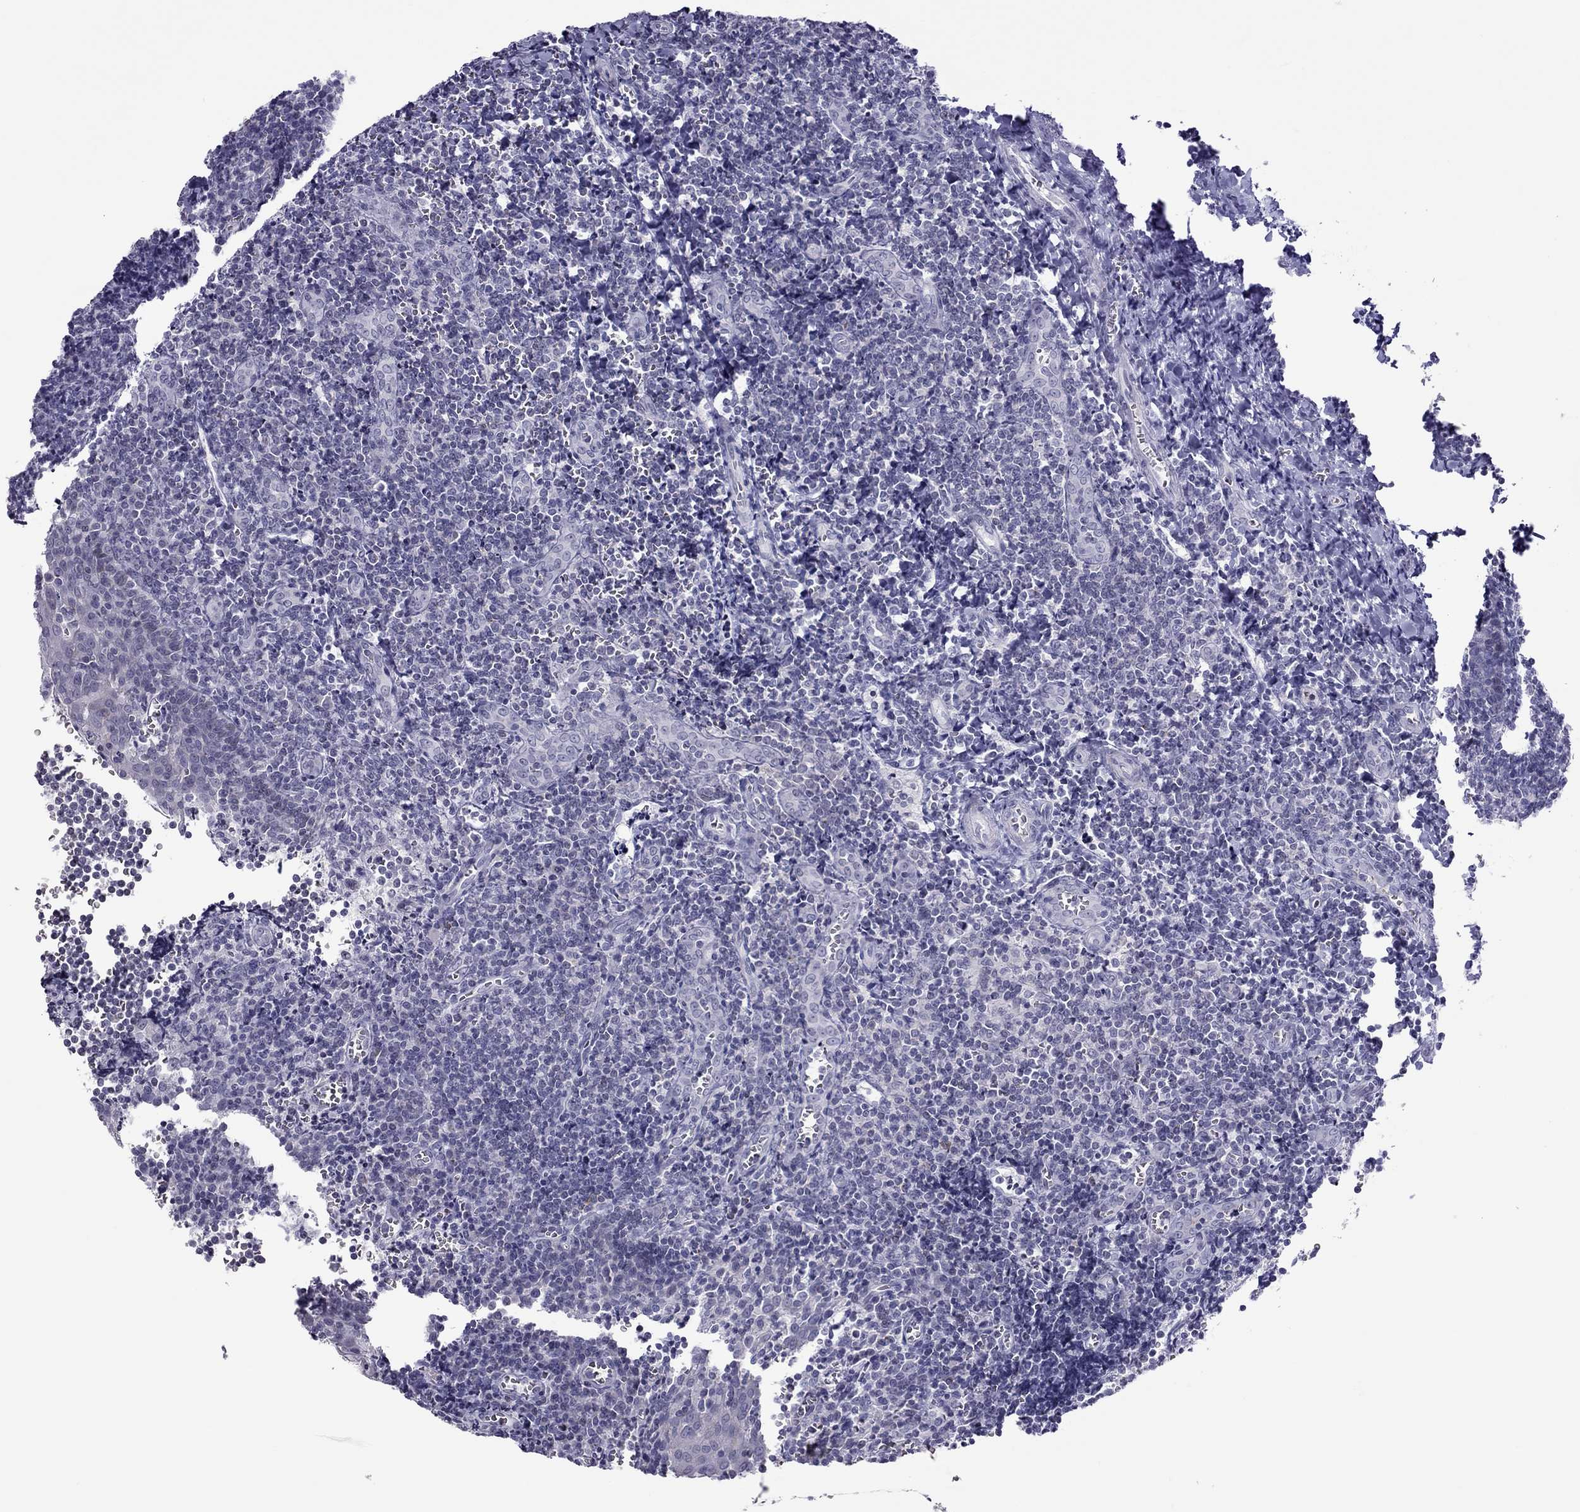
{"staining": {"intensity": "negative", "quantity": "none", "location": "none"}, "tissue": "tonsil", "cell_type": "Germinal center cells", "image_type": "normal", "snomed": [{"axis": "morphology", "description": "Normal tissue, NOS"}, {"axis": "morphology", "description": "Inflammation, NOS"}, {"axis": "topography", "description": "Tonsil"}], "caption": "An image of tonsil stained for a protein shows no brown staining in germinal center cells.", "gene": "TEX14", "patient": {"sex": "female", "age": 31}}